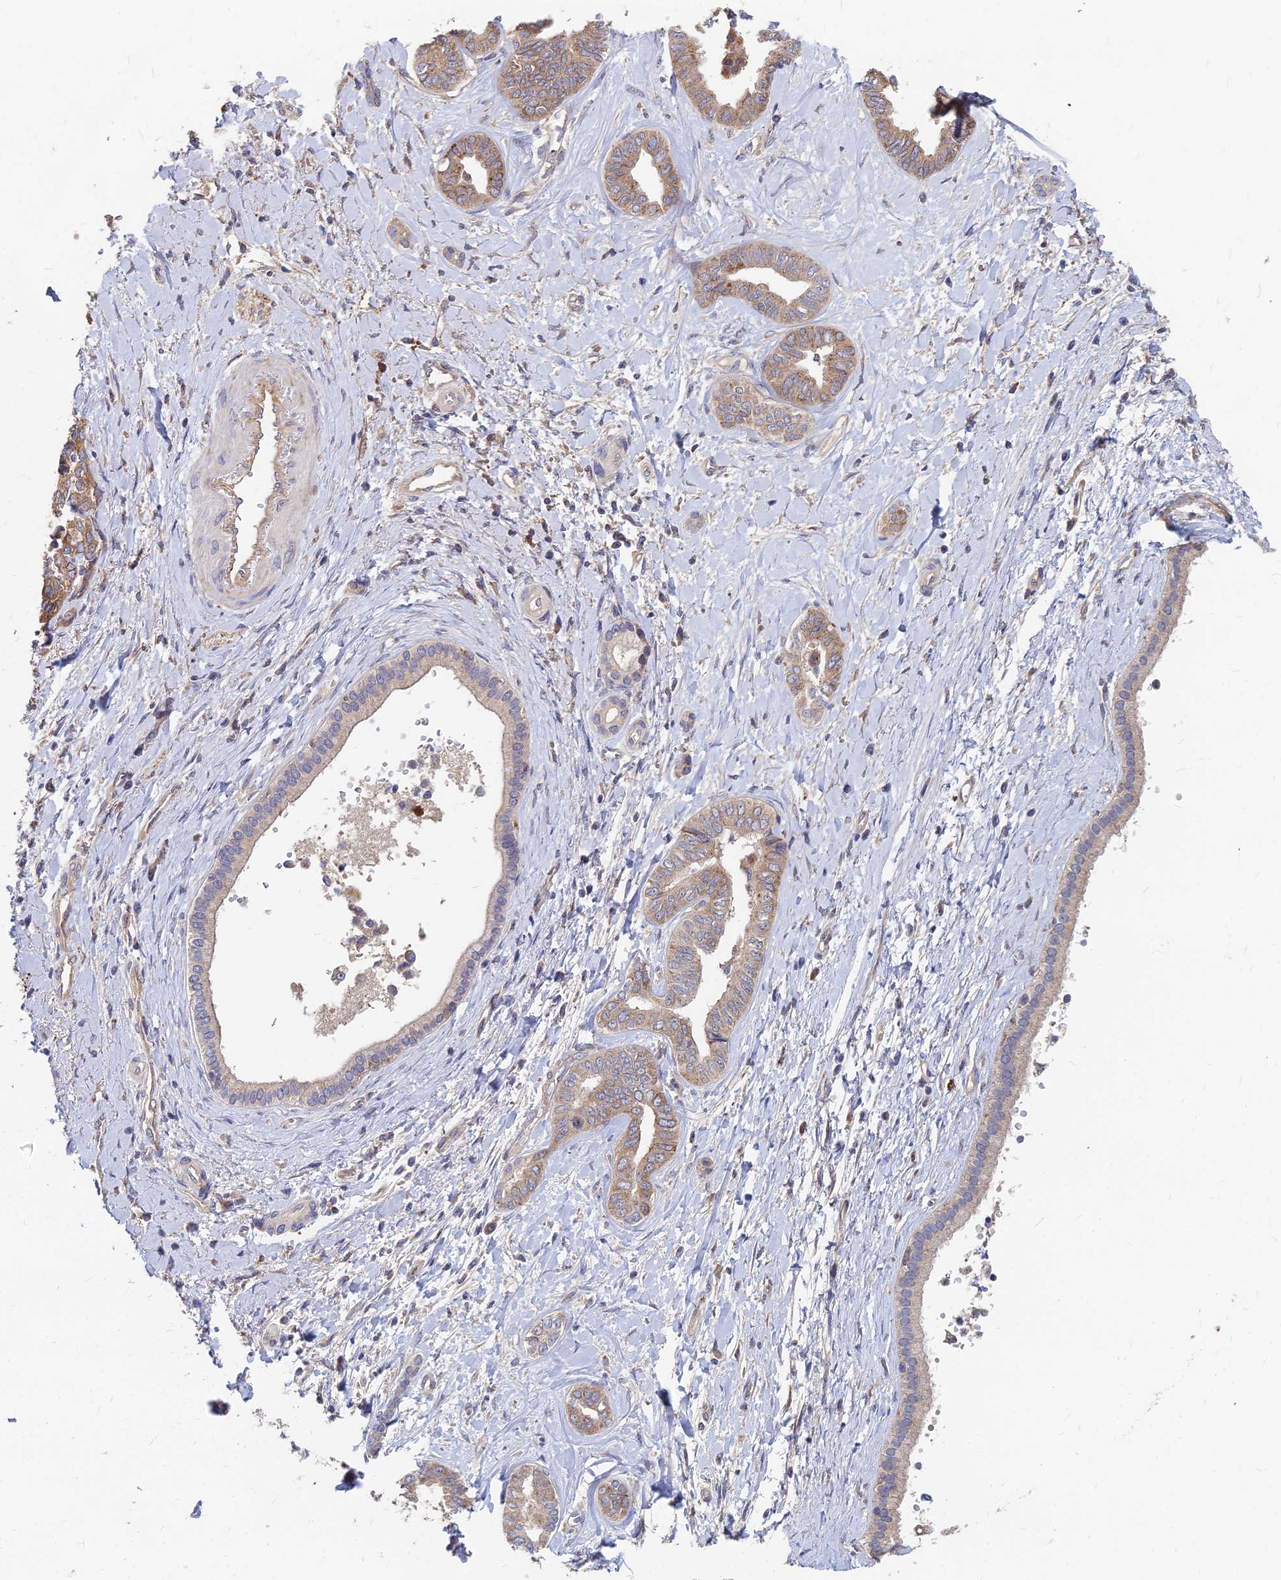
{"staining": {"intensity": "moderate", "quantity": ">75%", "location": "cytoplasmic/membranous"}, "tissue": "liver cancer", "cell_type": "Tumor cells", "image_type": "cancer", "snomed": [{"axis": "morphology", "description": "Cholangiocarcinoma"}, {"axis": "topography", "description": "Liver"}], "caption": "Moderate cytoplasmic/membranous protein positivity is seen in approximately >75% of tumor cells in cholangiocarcinoma (liver).", "gene": "CCZ1", "patient": {"sex": "female", "age": 77}}